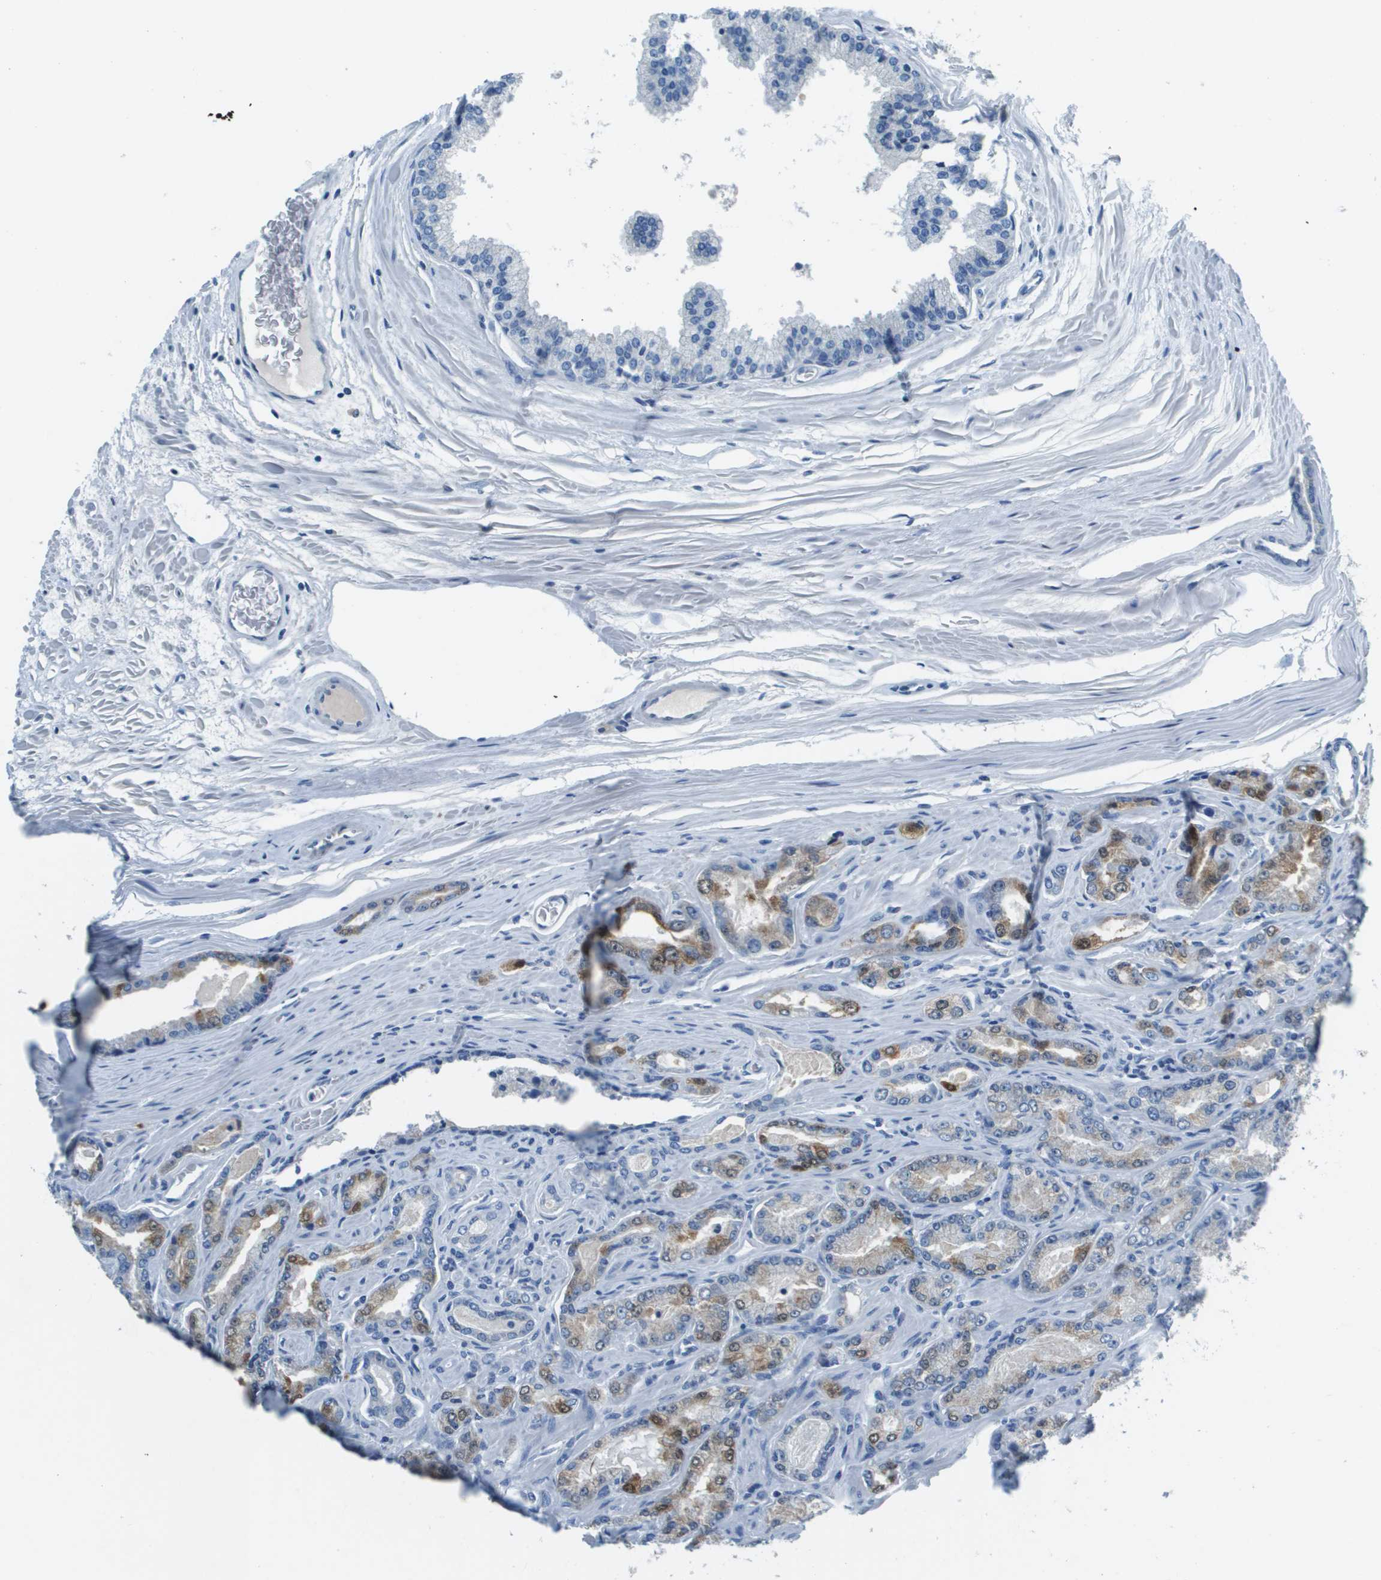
{"staining": {"intensity": "moderate", "quantity": "<25%", "location": "cytoplasmic/membranous"}, "tissue": "prostate cancer", "cell_type": "Tumor cells", "image_type": "cancer", "snomed": [{"axis": "morphology", "description": "Adenocarcinoma, High grade"}, {"axis": "topography", "description": "Prostate"}], "caption": "High-grade adenocarcinoma (prostate) stained with a brown dye demonstrates moderate cytoplasmic/membranous positive expression in about <25% of tumor cells.", "gene": "PTGDR2", "patient": {"sex": "male", "age": 65}}